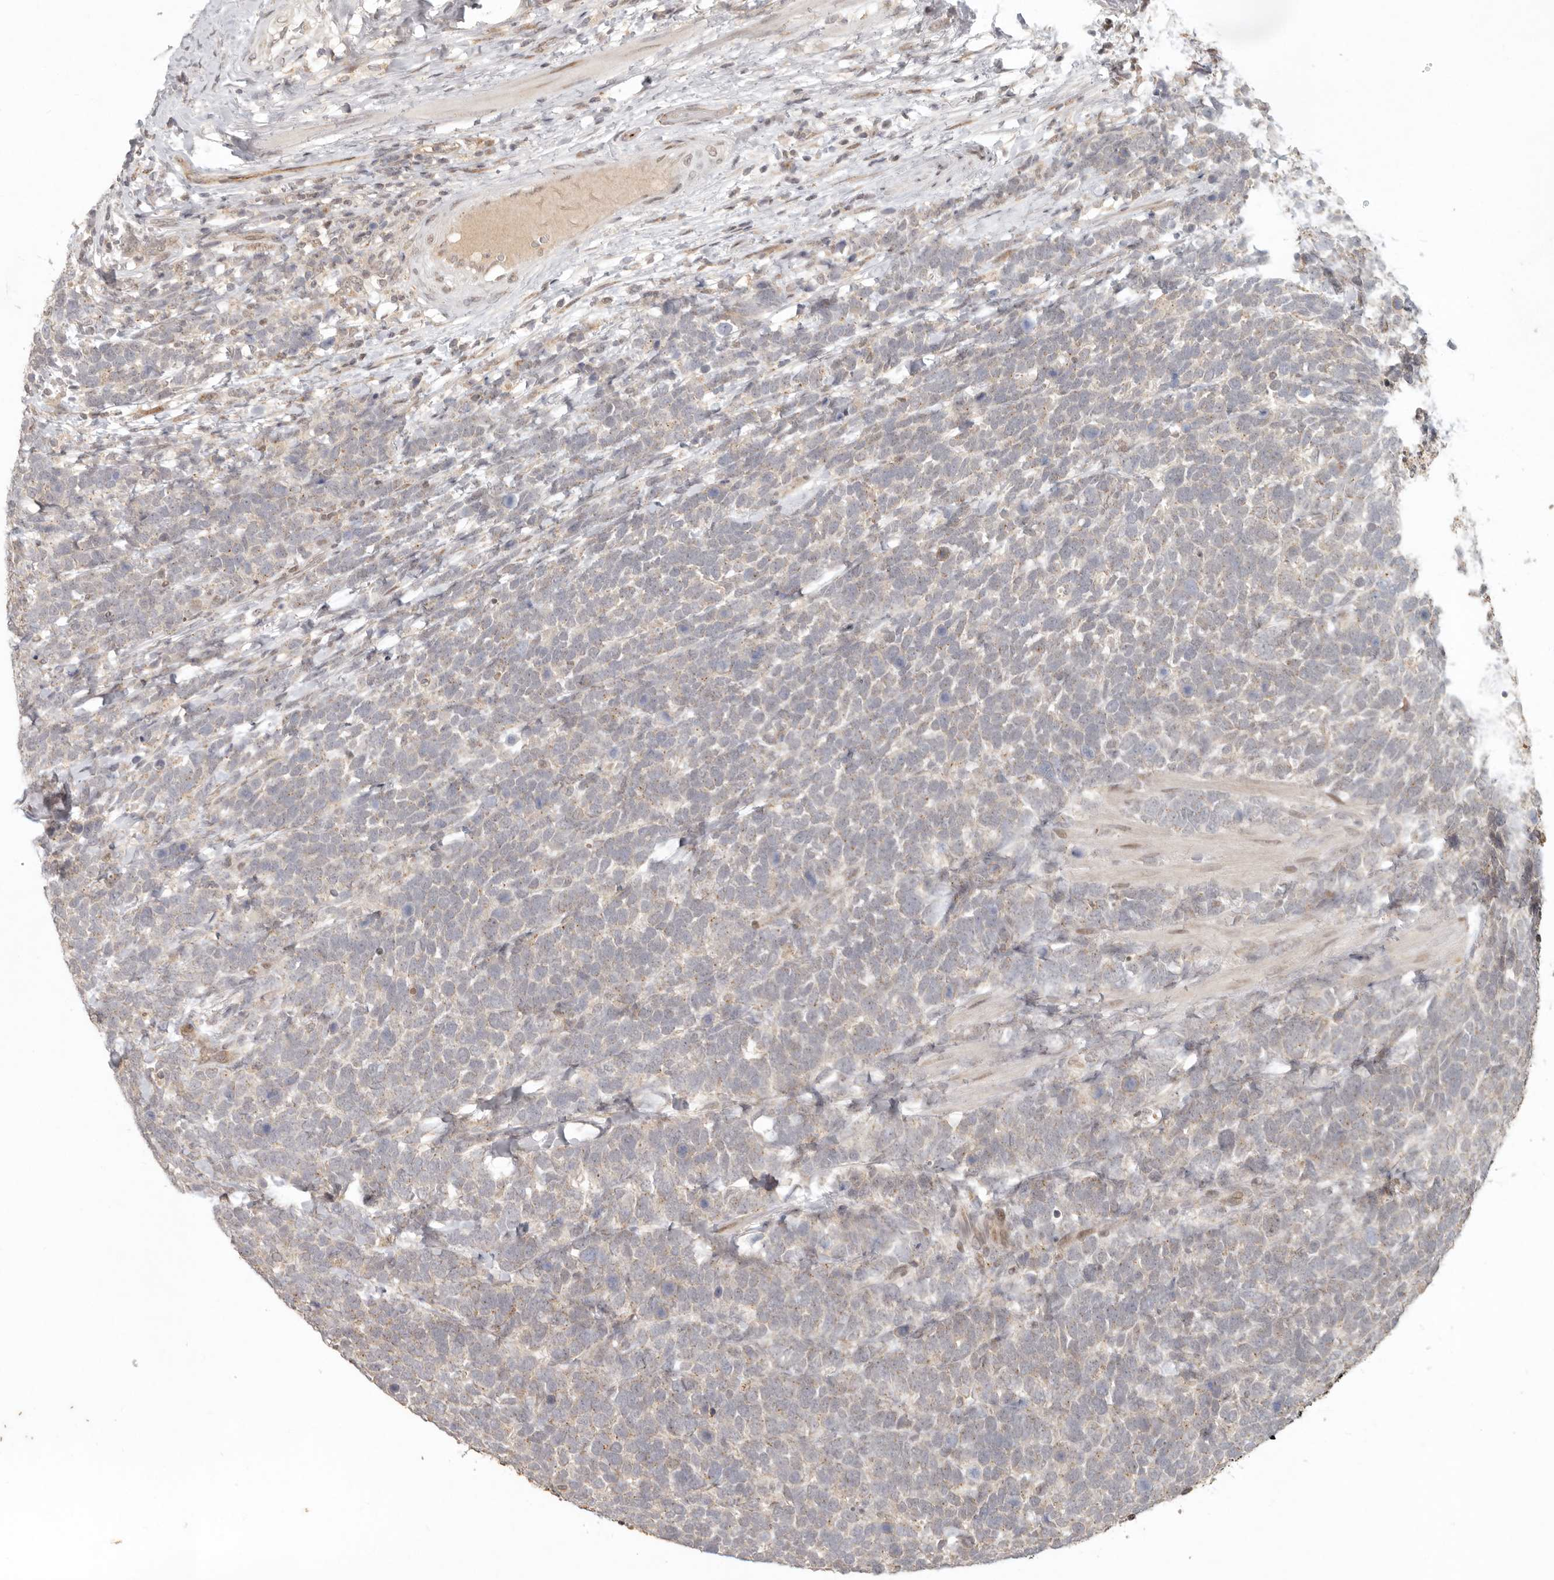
{"staining": {"intensity": "weak", "quantity": "<25%", "location": "cytoplasmic/membranous"}, "tissue": "urothelial cancer", "cell_type": "Tumor cells", "image_type": "cancer", "snomed": [{"axis": "morphology", "description": "Urothelial carcinoma, High grade"}, {"axis": "topography", "description": "Urinary bladder"}], "caption": "Immunohistochemical staining of human urothelial cancer shows no significant positivity in tumor cells. (DAB (3,3'-diaminobenzidine) IHC, high magnification).", "gene": "LRRC75A", "patient": {"sex": "female", "age": 82}}